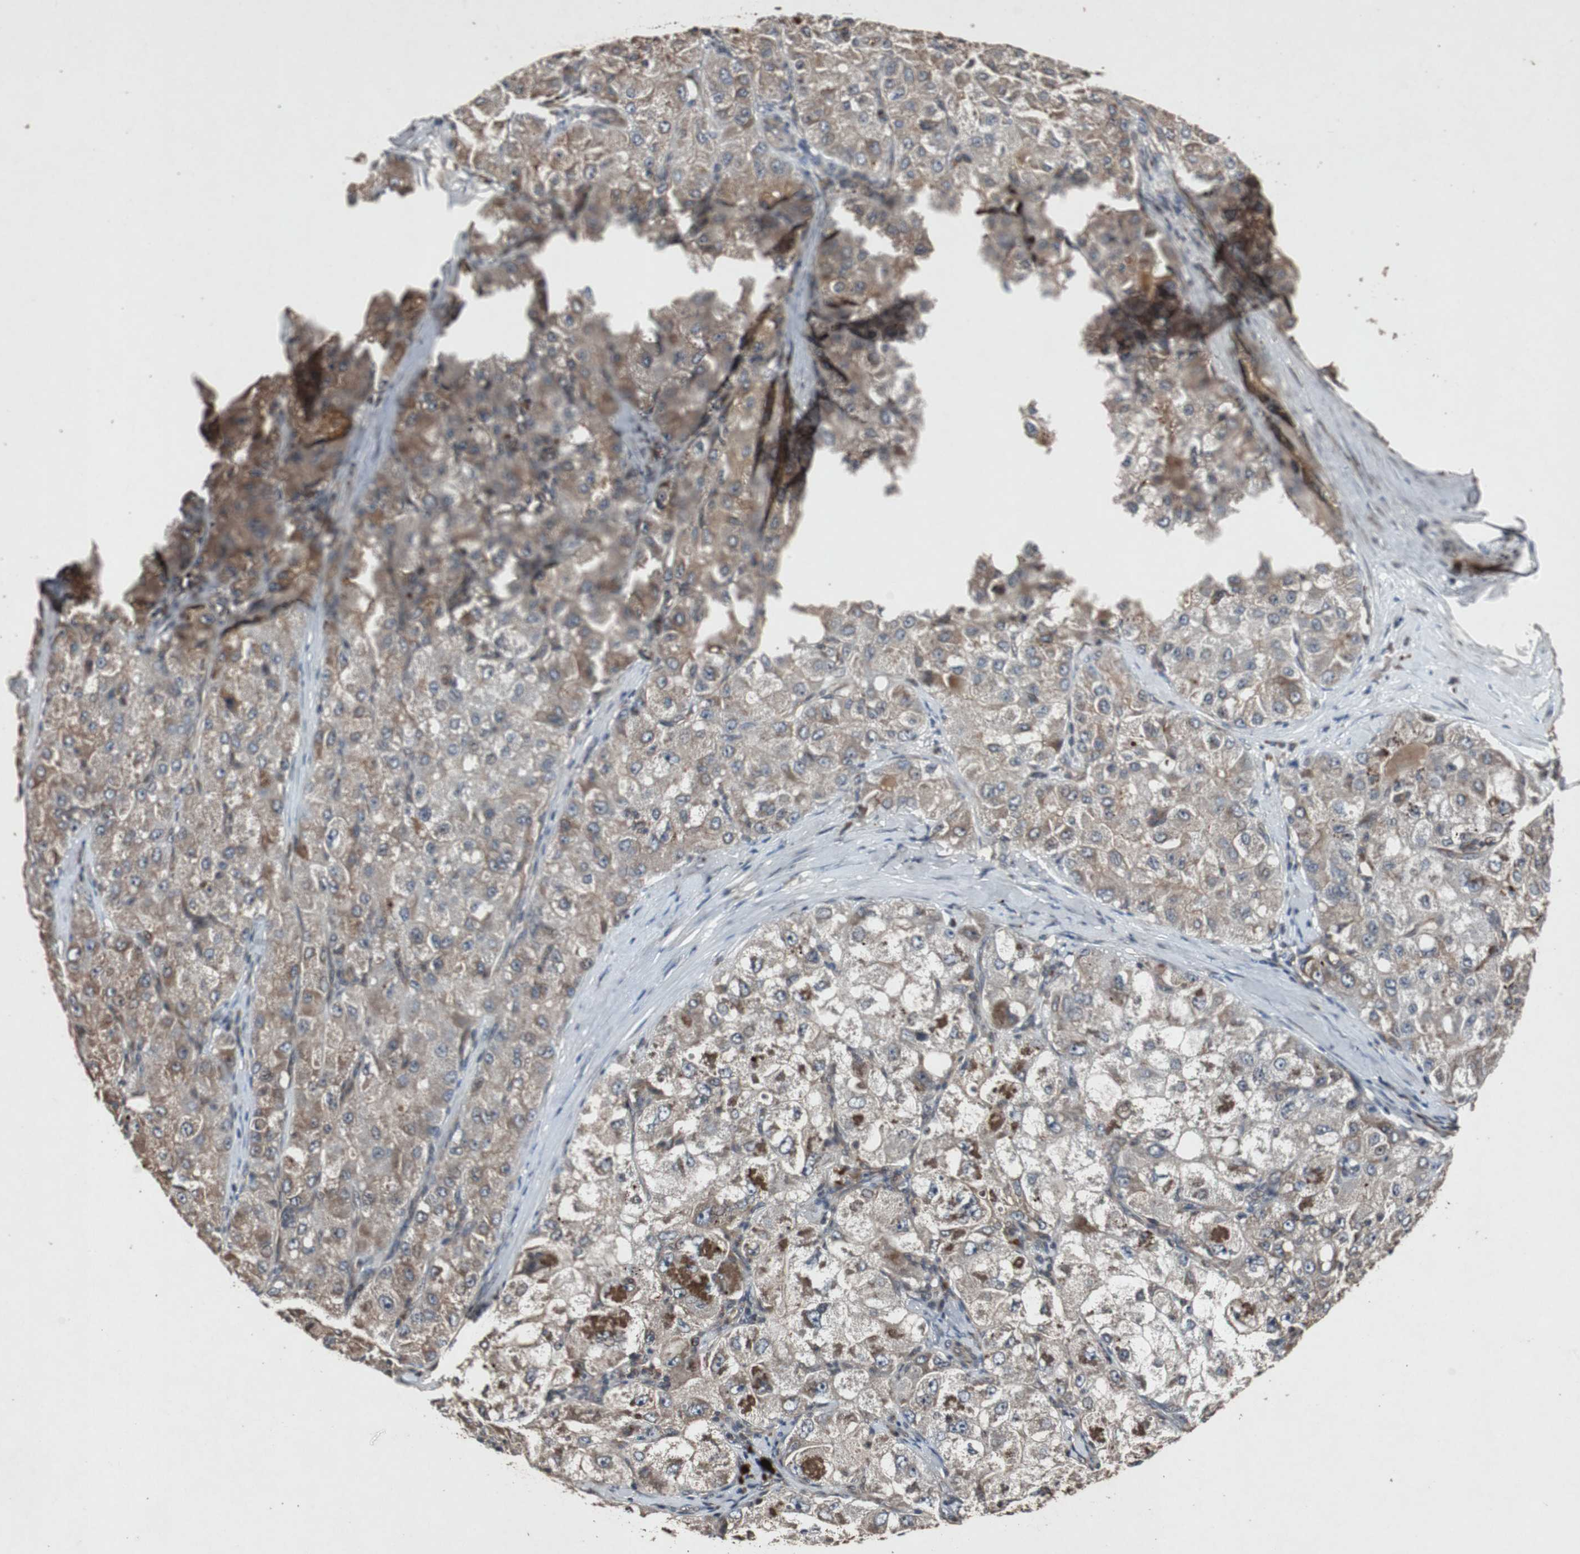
{"staining": {"intensity": "weak", "quantity": ">75%", "location": "cytoplasmic/membranous"}, "tissue": "liver cancer", "cell_type": "Tumor cells", "image_type": "cancer", "snomed": [{"axis": "morphology", "description": "Carcinoma, Hepatocellular, NOS"}, {"axis": "topography", "description": "Liver"}], "caption": "The immunohistochemical stain shows weak cytoplasmic/membranous expression in tumor cells of hepatocellular carcinoma (liver) tissue.", "gene": "SLIT2", "patient": {"sex": "male", "age": 80}}